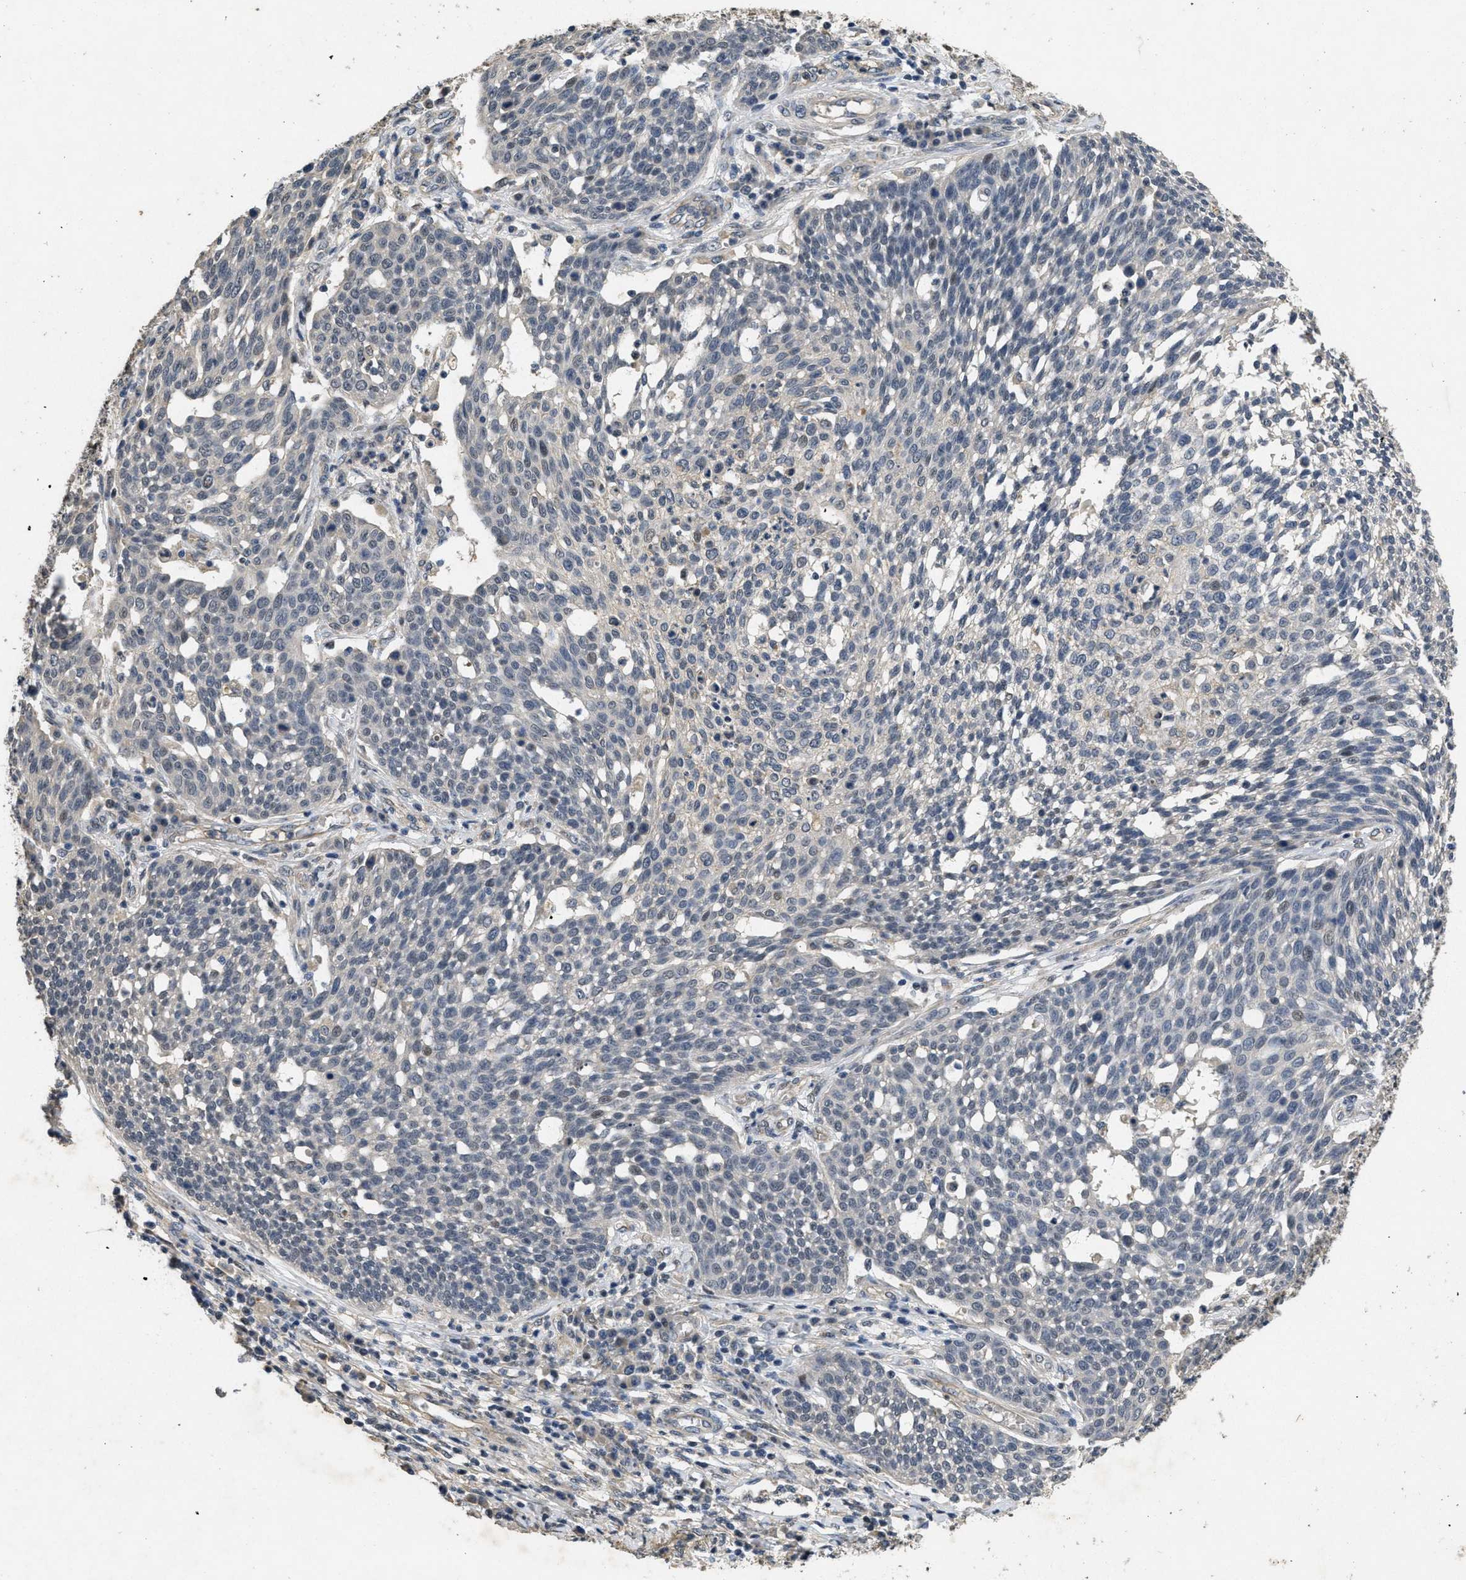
{"staining": {"intensity": "weak", "quantity": "<25%", "location": "nuclear"}, "tissue": "cervical cancer", "cell_type": "Tumor cells", "image_type": "cancer", "snomed": [{"axis": "morphology", "description": "Squamous cell carcinoma, NOS"}, {"axis": "topography", "description": "Cervix"}], "caption": "An image of cervical cancer stained for a protein exhibits no brown staining in tumor cells. (DAB immunohistochemistry (IHC) visualized using brightfield microscopy, high magnification).", "gene": "PAPOLG", "patient": {"sex": "female", "age": 34}}